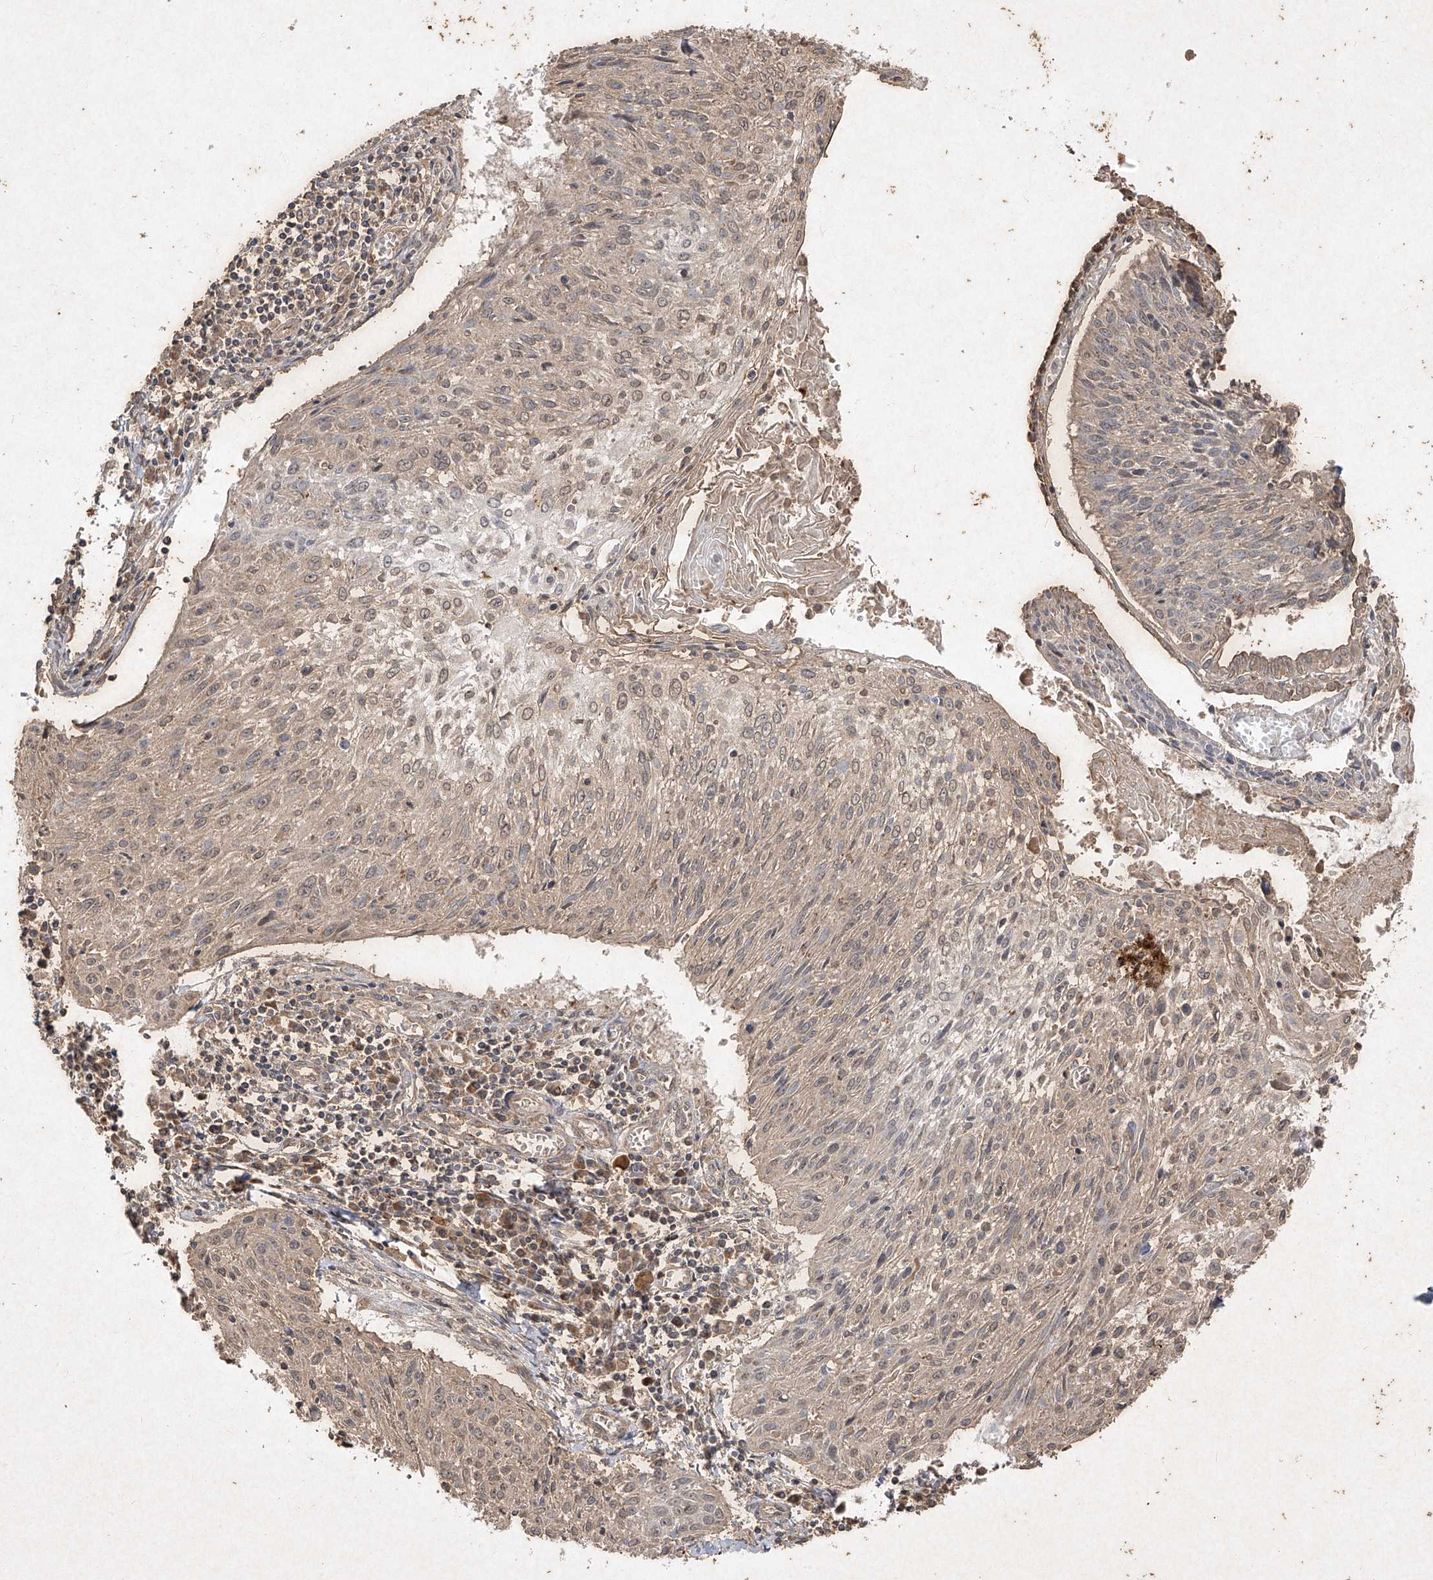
{"staining": {"intensity": "weak", "quantity": ">75%", "location": "cytoplasmic/membranous,nuclear"}, "tissue": "cervical cancer", "cell_type": "Tumor cells", "image_type": "cancer", "snomed": [{"axis": "morphology", "description": "Squamous cell carcinoma, NOS"}, {"axis": "topography", "description": "Cervix"}], "caption": "Protein expression analysis of human cervical cancer reveals weak cytoplasmic/membranous and nuclear expression in about >75% of tumor cells.", "gene": "ABCD3", "patient": {"sex": "female", "age": 51}}